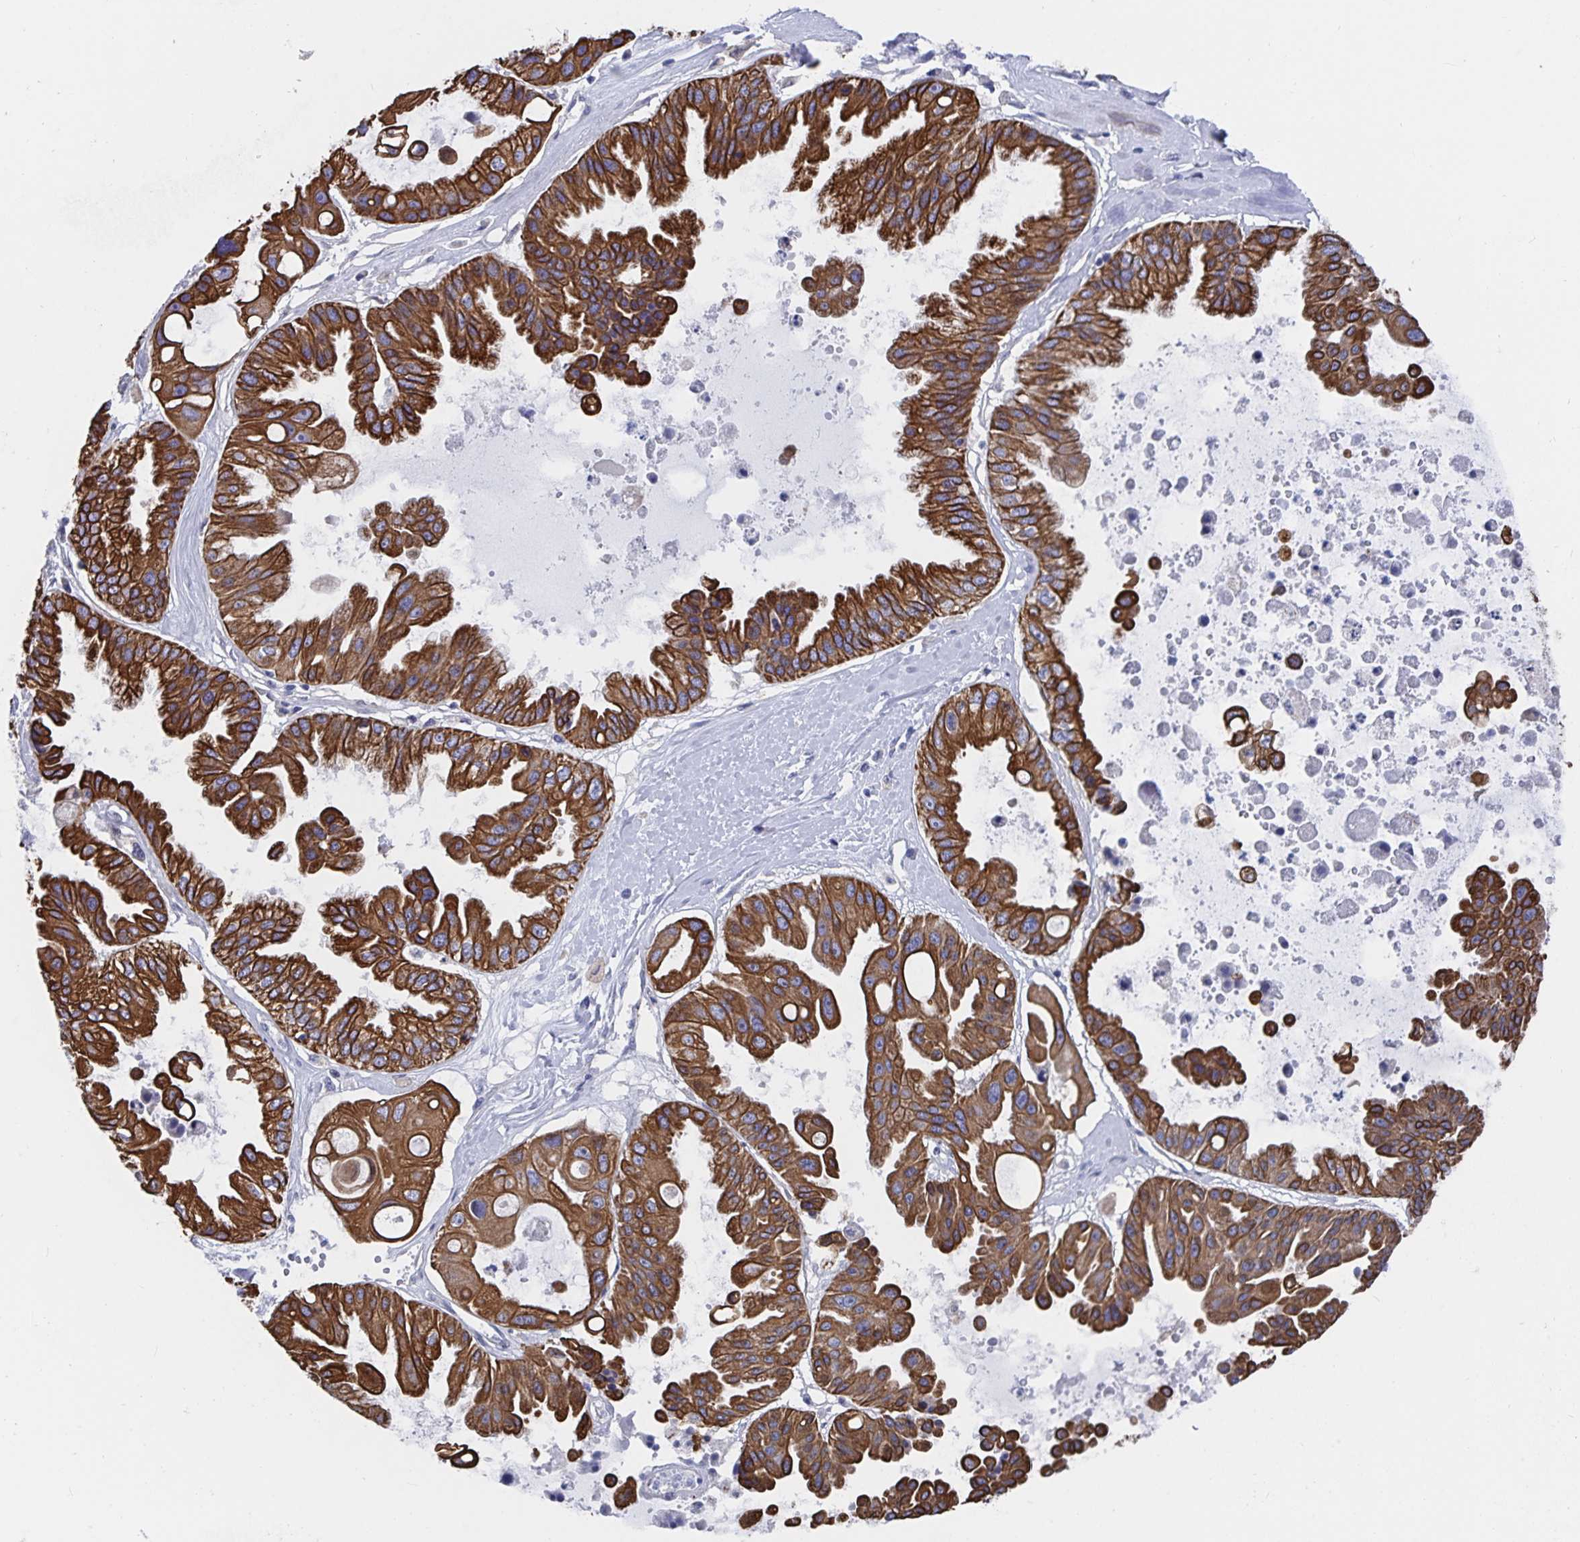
{"staining": {"intensity": "strong", "quantity": ">75%", "location": "cytoplasmic/membranous"}, "tissue": "ovarian cancer", "cell_type": "Tumor cells", "image_type": "cancer", "snomed": [{"axis": "morphology", "description": "Cystadenocarcinoma, serous, NOS"}, {"axis": "topography", "description": "Ovary"}], "caption": "Serous cystadenocarcinoma (ovarian) stained with a brown dye exhibits strong cytoplasmic/membranous positive expression in about >75% of tumor cells.", "gene": "ZIK1", "patient": {"sex": "female", "age": 56}}